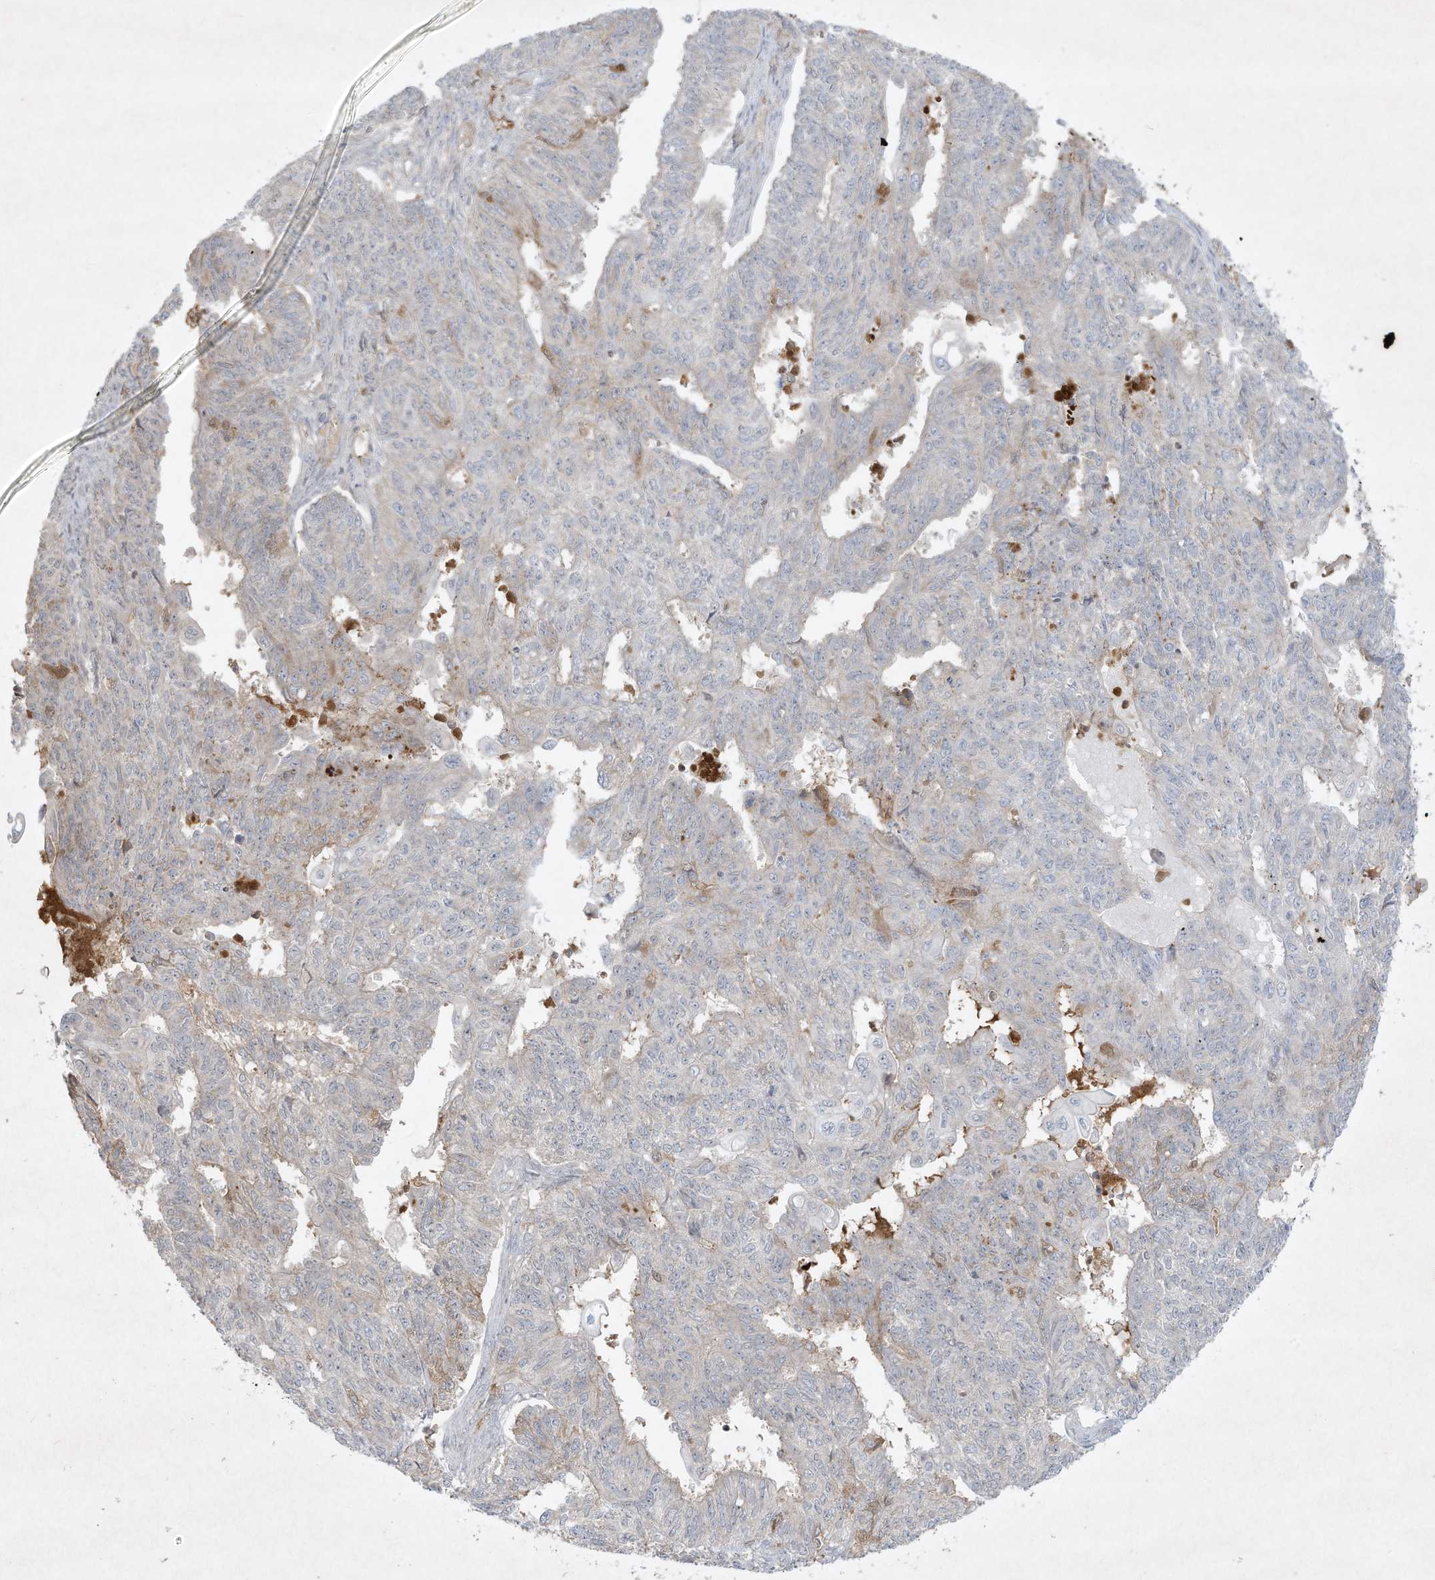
{"staining": {"intensity": "negative", "quantity": "none", "location": "none"}, "tissue": "endometrial cancer", "cell_type": "Tumor cells", "image_type": "cancer", "snomed": [{"axis": "morphology", "description": "Adenocarcinoma, NOS"}, {"axis": "topography", "description": "Endometrium"}], "caption": "Tumor cells show no significant protein staining in endometrial adenocarcinoma.", "gene": "FETUB", "patient": {"sex": "female", "age": 32}}